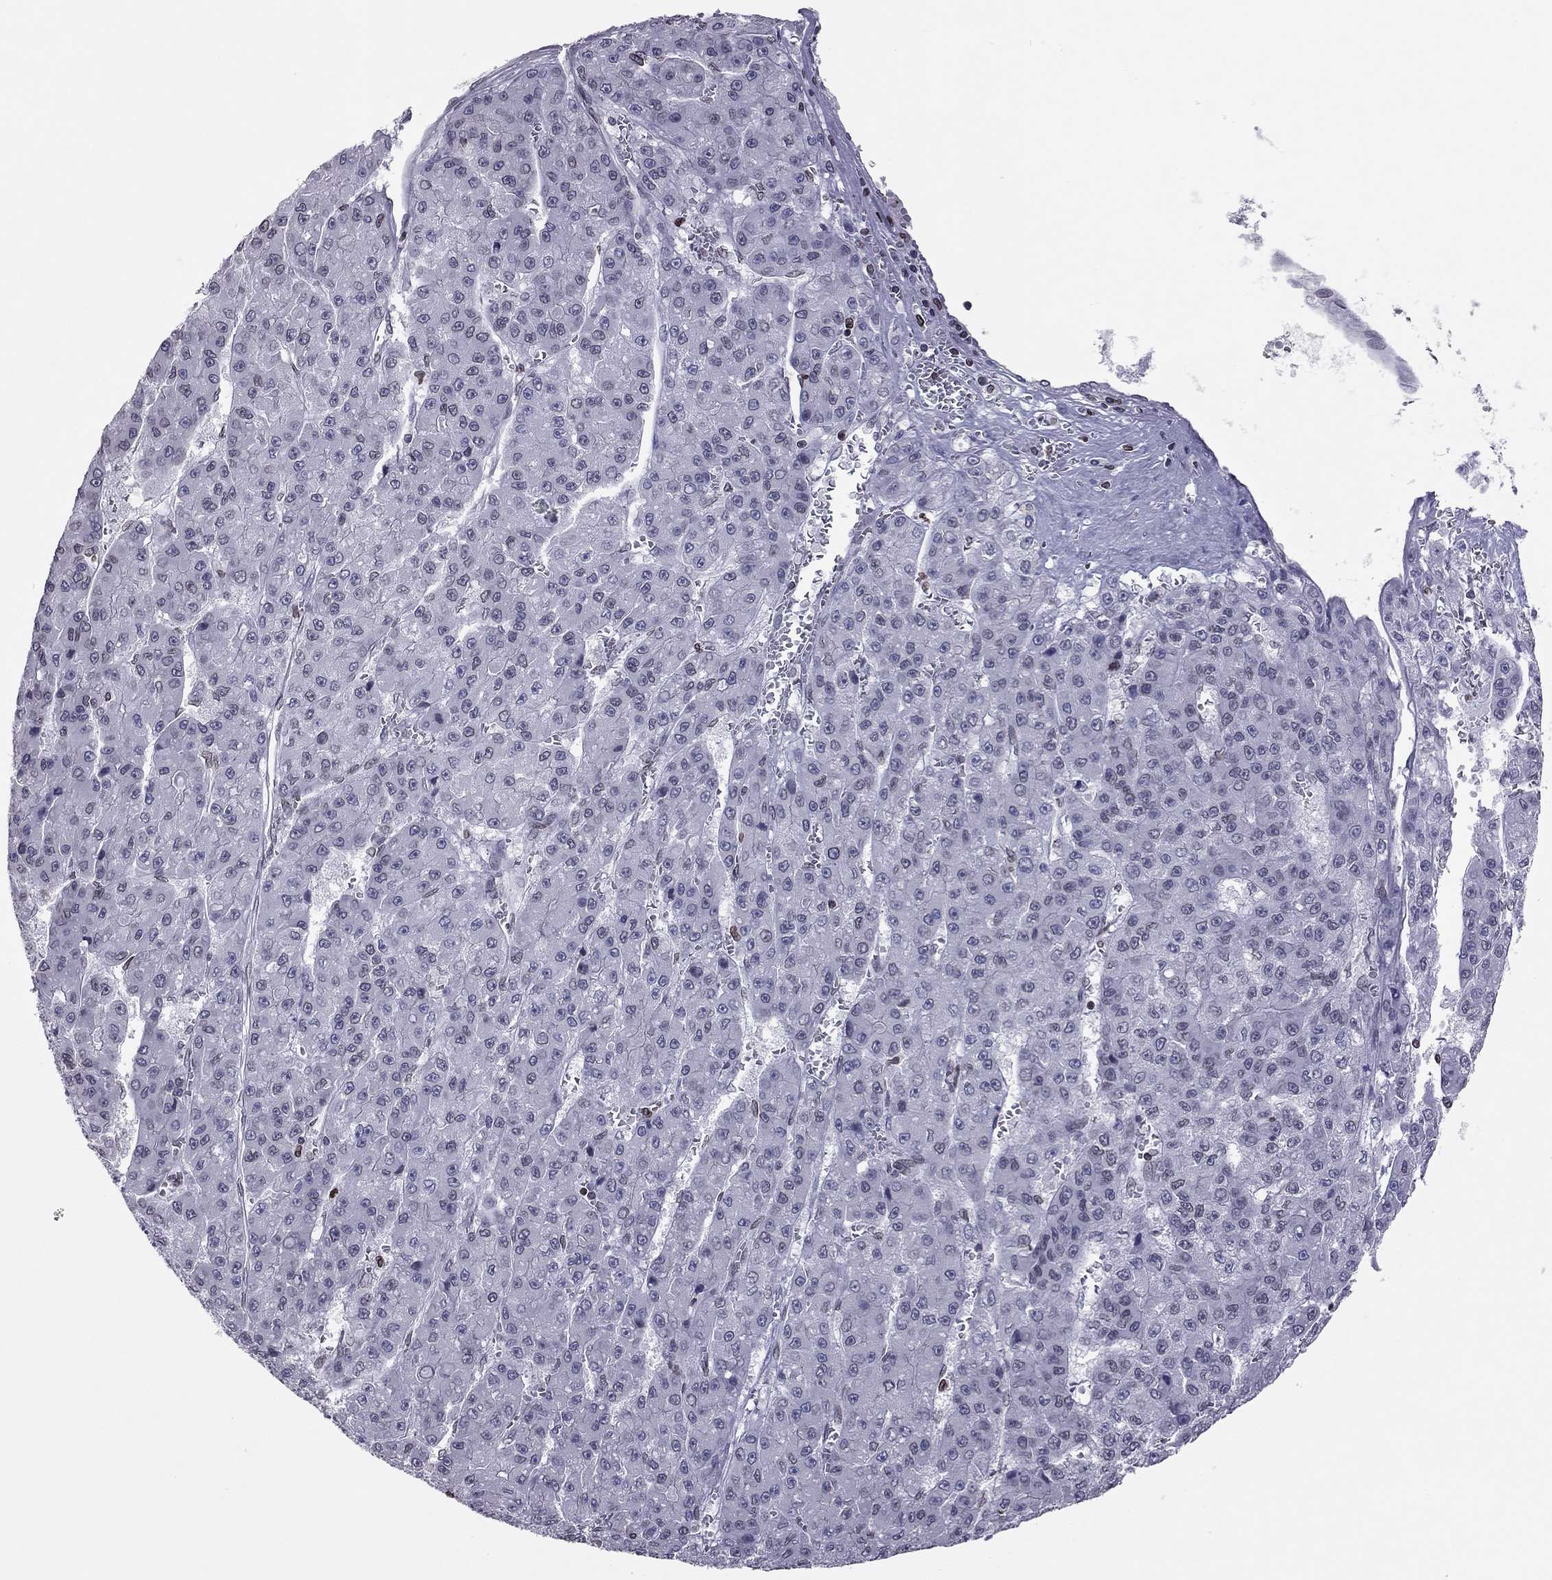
{"staining": {"intensity": "negative", "quantity": "none", "location": "none"}, "tissue": "liver cancer", "cell_type": "Tumor cells", "image_type": "cancer", "snomed": [{"axis": "morphology", "description": "Carcinoma, Hepatocellular, NOS"}, {"axis": "topography", "description": "Liver"}], "caption": "High magnification brightfield microscopy of hepatocellular carcinoma (liver) stained with DAB (3,3'-diaminobenzidine) (brown) and counterstained with hematoxylin (blue): tumor cells show no significant positivity. The staining was performed using DAB to visualize the protein expression in brown, while the nuclei were stained in blue with hematoxylin (Magnification: 20x).", "gene": "ESPL1", "patient": {"sex": "male", "age": 70}}